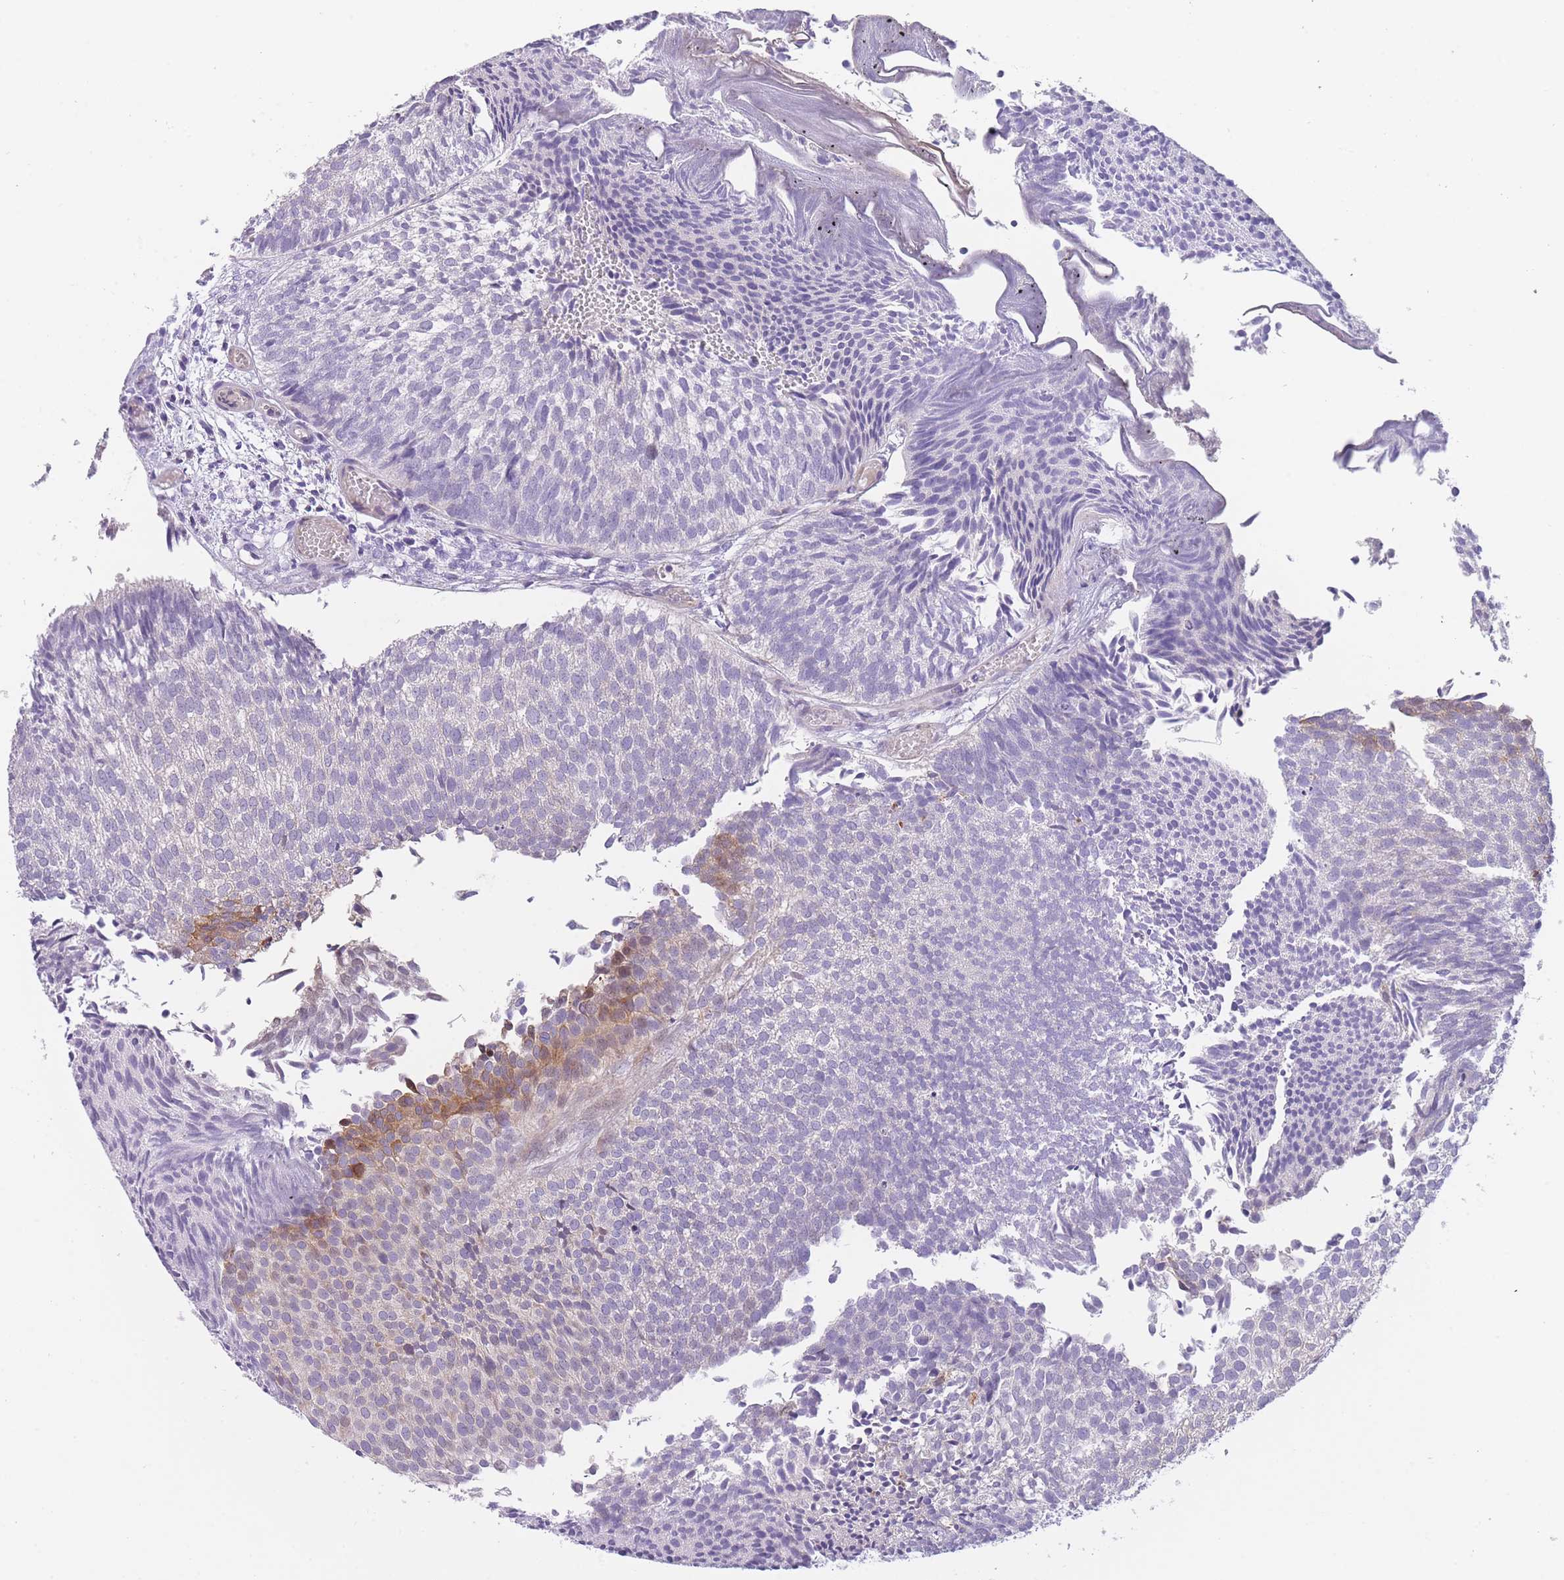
{"staining": {"intensity": "negative", "quantity": "none", "location": "none"}, "tissue": "urothelial cancer", "cell_type": "Tumor cells", "image_type": "cancer", "snomed": [{"axis": "morphology", "description": "Urothelial carcinoma, Low grade"}, {"axis": "topography", "description": "Urinary bladder"}], "caption": "Low-grade urothelial carcinoma stained for a protein using IHC demonstrates no staining tumor cells.", "gene": "IMPG1", "patient": {"sex": "male", "age": 84}}